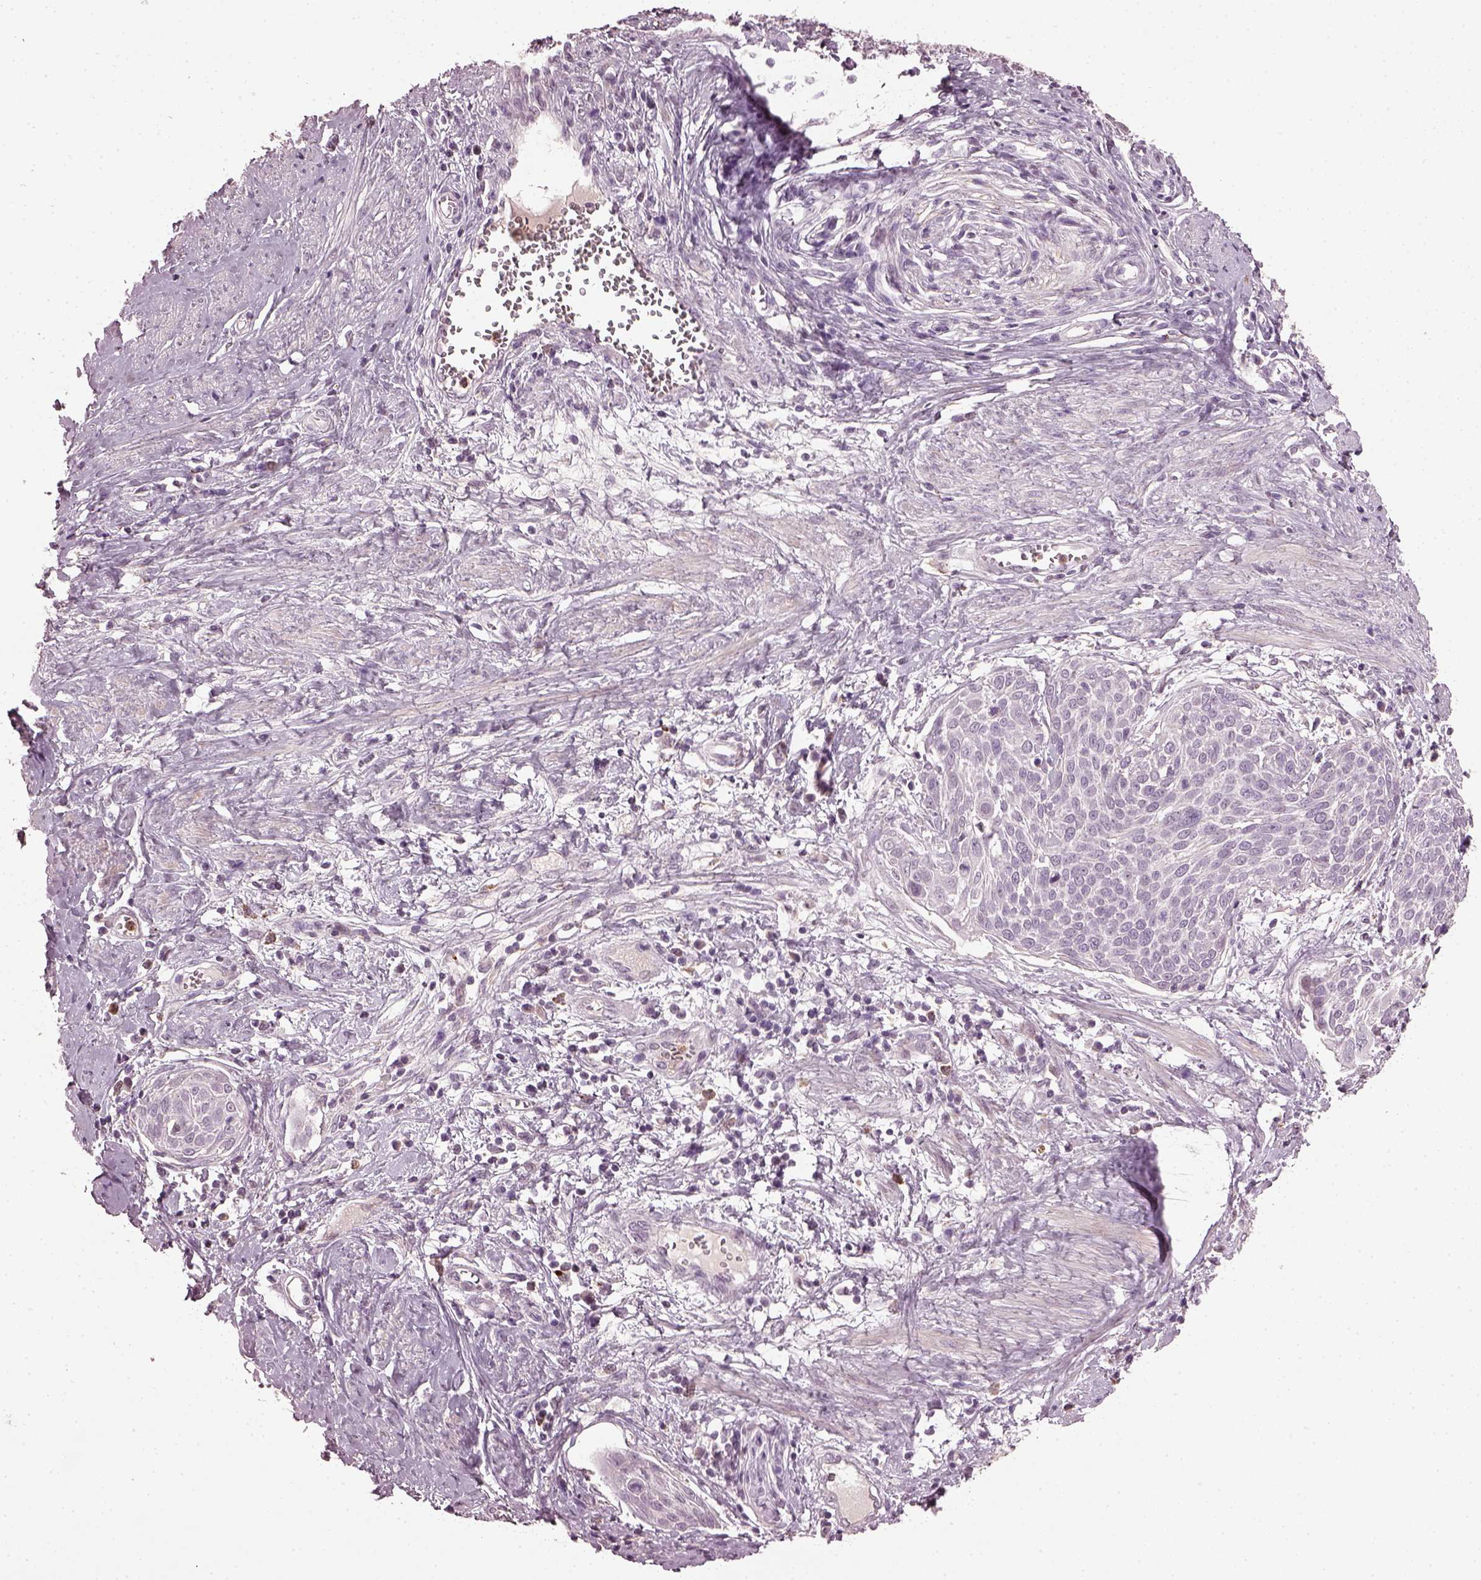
{"staining": {"intensity": "negative", "quantity": "none", "location": "none"}, "tissue": "cervical cancer", "cell_type": "Tumor cells", "image_type": "cancer", "snomed": [{"axis": "morphology", "description": "Squamous cell carcinoma, NOS"}, {"axis": "topography", "description": "Cervix"}], "caption": "A high-resolution photomicrograph shows IHC staining of squamous cell carcinoma (cervical), which displays no significant staining in tumor cells. (DAB immunohistochemistry with hematoxylin counter stain).", "gene": "RUFY3", "patient": {"sex": "female", "age": 39}}